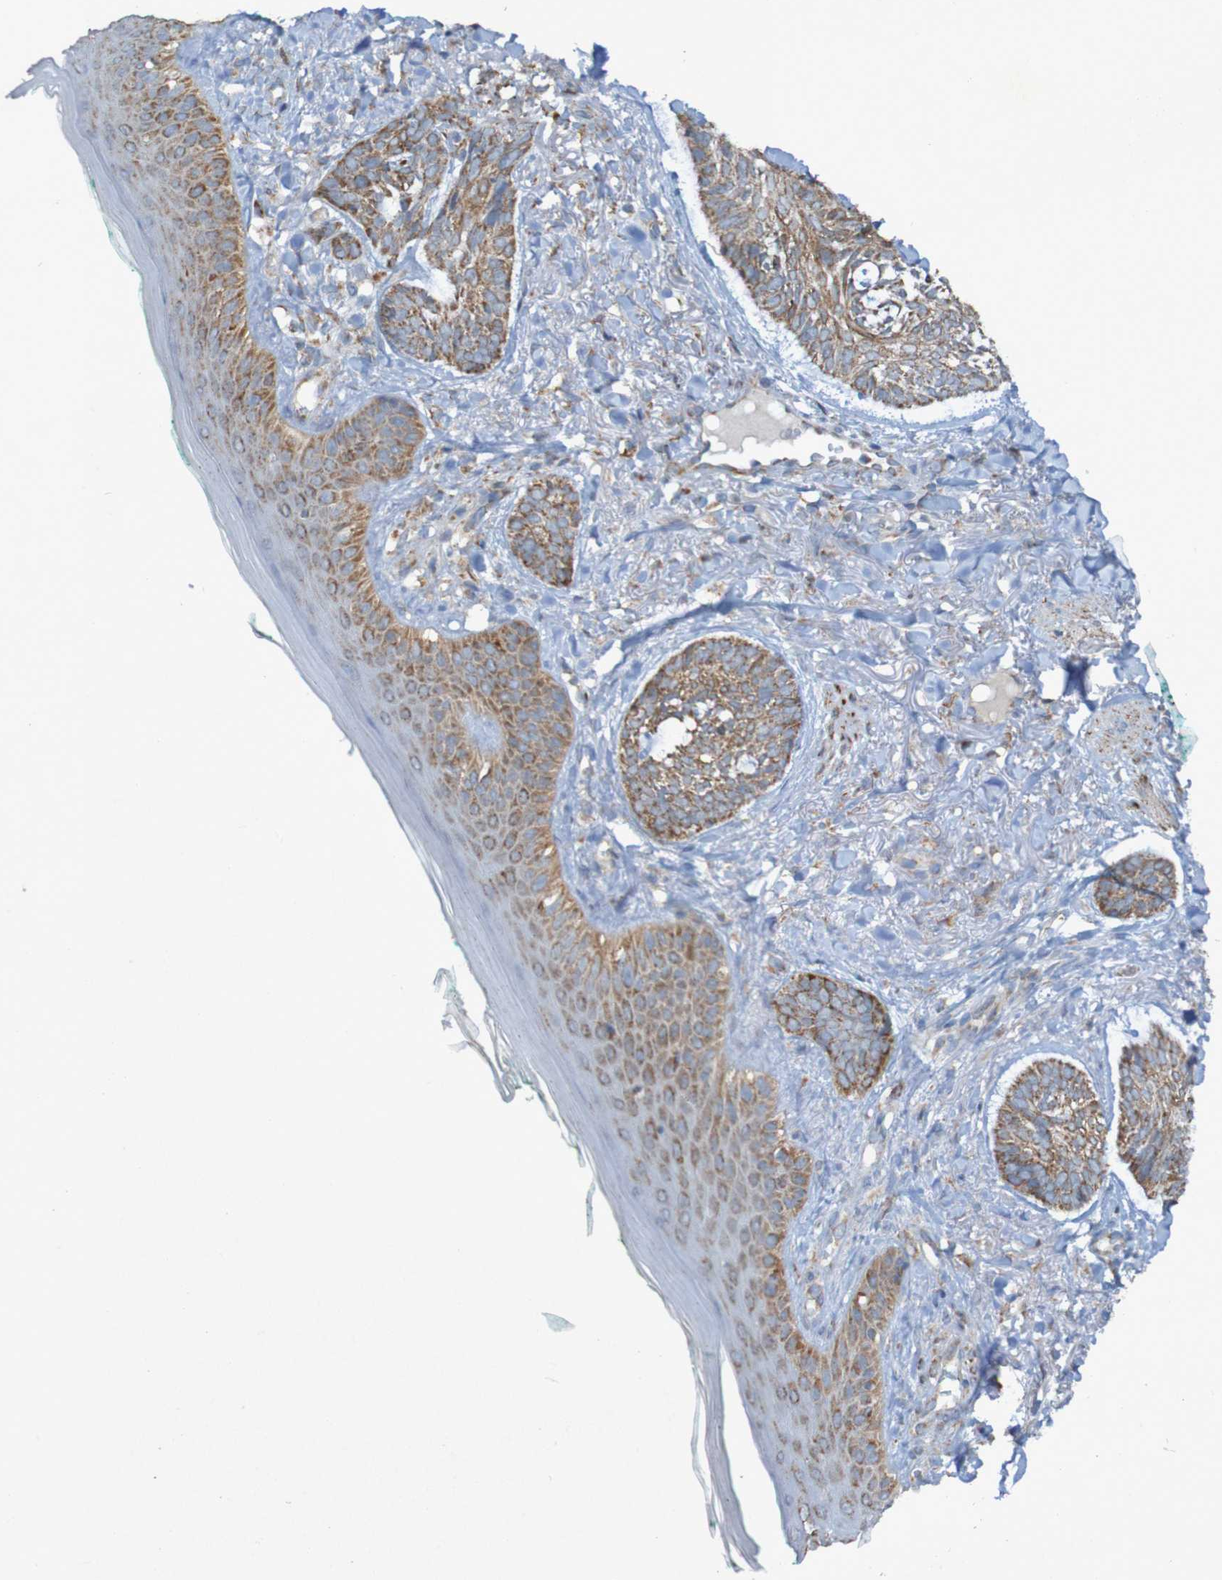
{"staining": {"intensity": "moderate", "quantity": ">75%", "location": "cytoplasmic/membranous"}, "tissue": "skin cancer", "cell_type": "Tumor cells", "image_type": "cancer", "snomed": [{"axis": "morphology", "description": "Basal cell carcinoma"}, {"axis": "topography", "description": "Skin"}], "caption": "Protein expression analysis of human skin basal cell carcinoma reveals moderate cytoplasmic/membranous positivity in approximately >75% of tumor cells.", "gene": "CCDC51", "patient": {"sex": "male", "age": 43}}